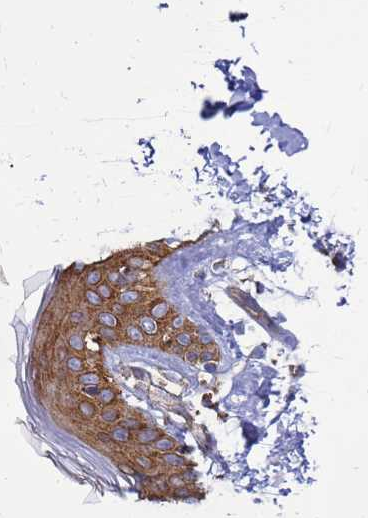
{"staining": {"intensity": "weak", "quantity": ">75%", "location": "cytoplasmic/membranous"}, "tissue": "skin", "cell_type": "Fibroblasts", "image_type": "normal", "snomed": [{"axis": "morphology", "description": "Normal tissue, NOS"}, {"axis": "topography", "description": "Skin"}], "caption": "Benign skin shows weak cytoplasmic/membranous expression in about >75% of fibroblasts, visualized by immunohistochemistry. Immunohistochemistry (ihc) stains the protein of interest in brown and the nuclei are stained blue.", "gene": "FSTL4", "patient": {"sex": "female", "age": 64}}